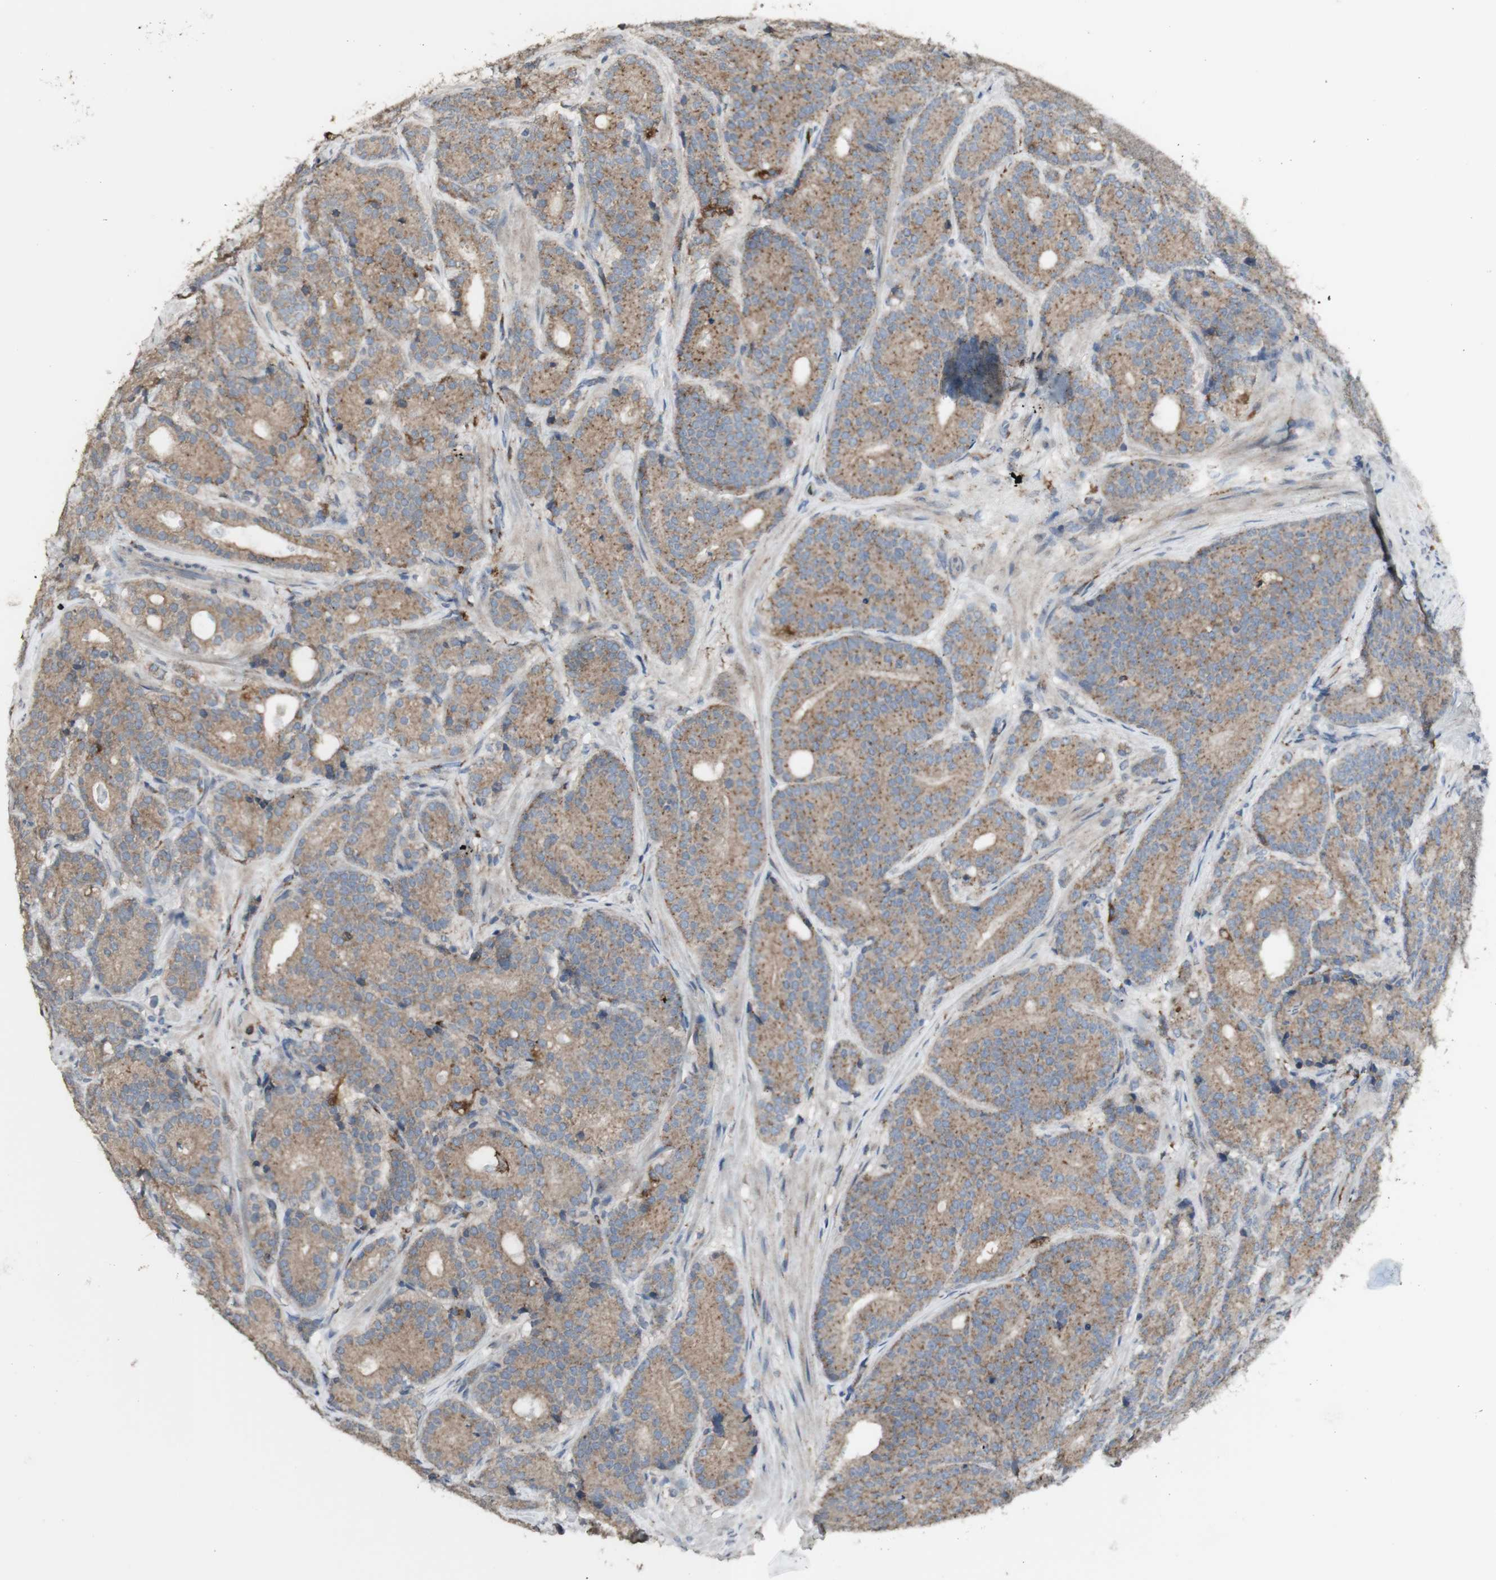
{"staining": {"intensity": "moderate", "quantity": ">75%", "location": "cytoplasmic/membranous"}, "tissue": "prostate cancer", "cell_type": "Tumor cells", "image_type": "cancer", "snomed": [{"axis": "morphology", "description": "Adenocarcinoma, High grade"}, {"axis": "topography", "description": "Prostate"}], "caption": "High-grade adenocarcinoma (prostate) stained for a protein exhibits moderate cytoplasmic/membranous positivity in tumor cells.", "gene": "ATP6V1E1", "patient": {"sex": "male", "age": 61}}